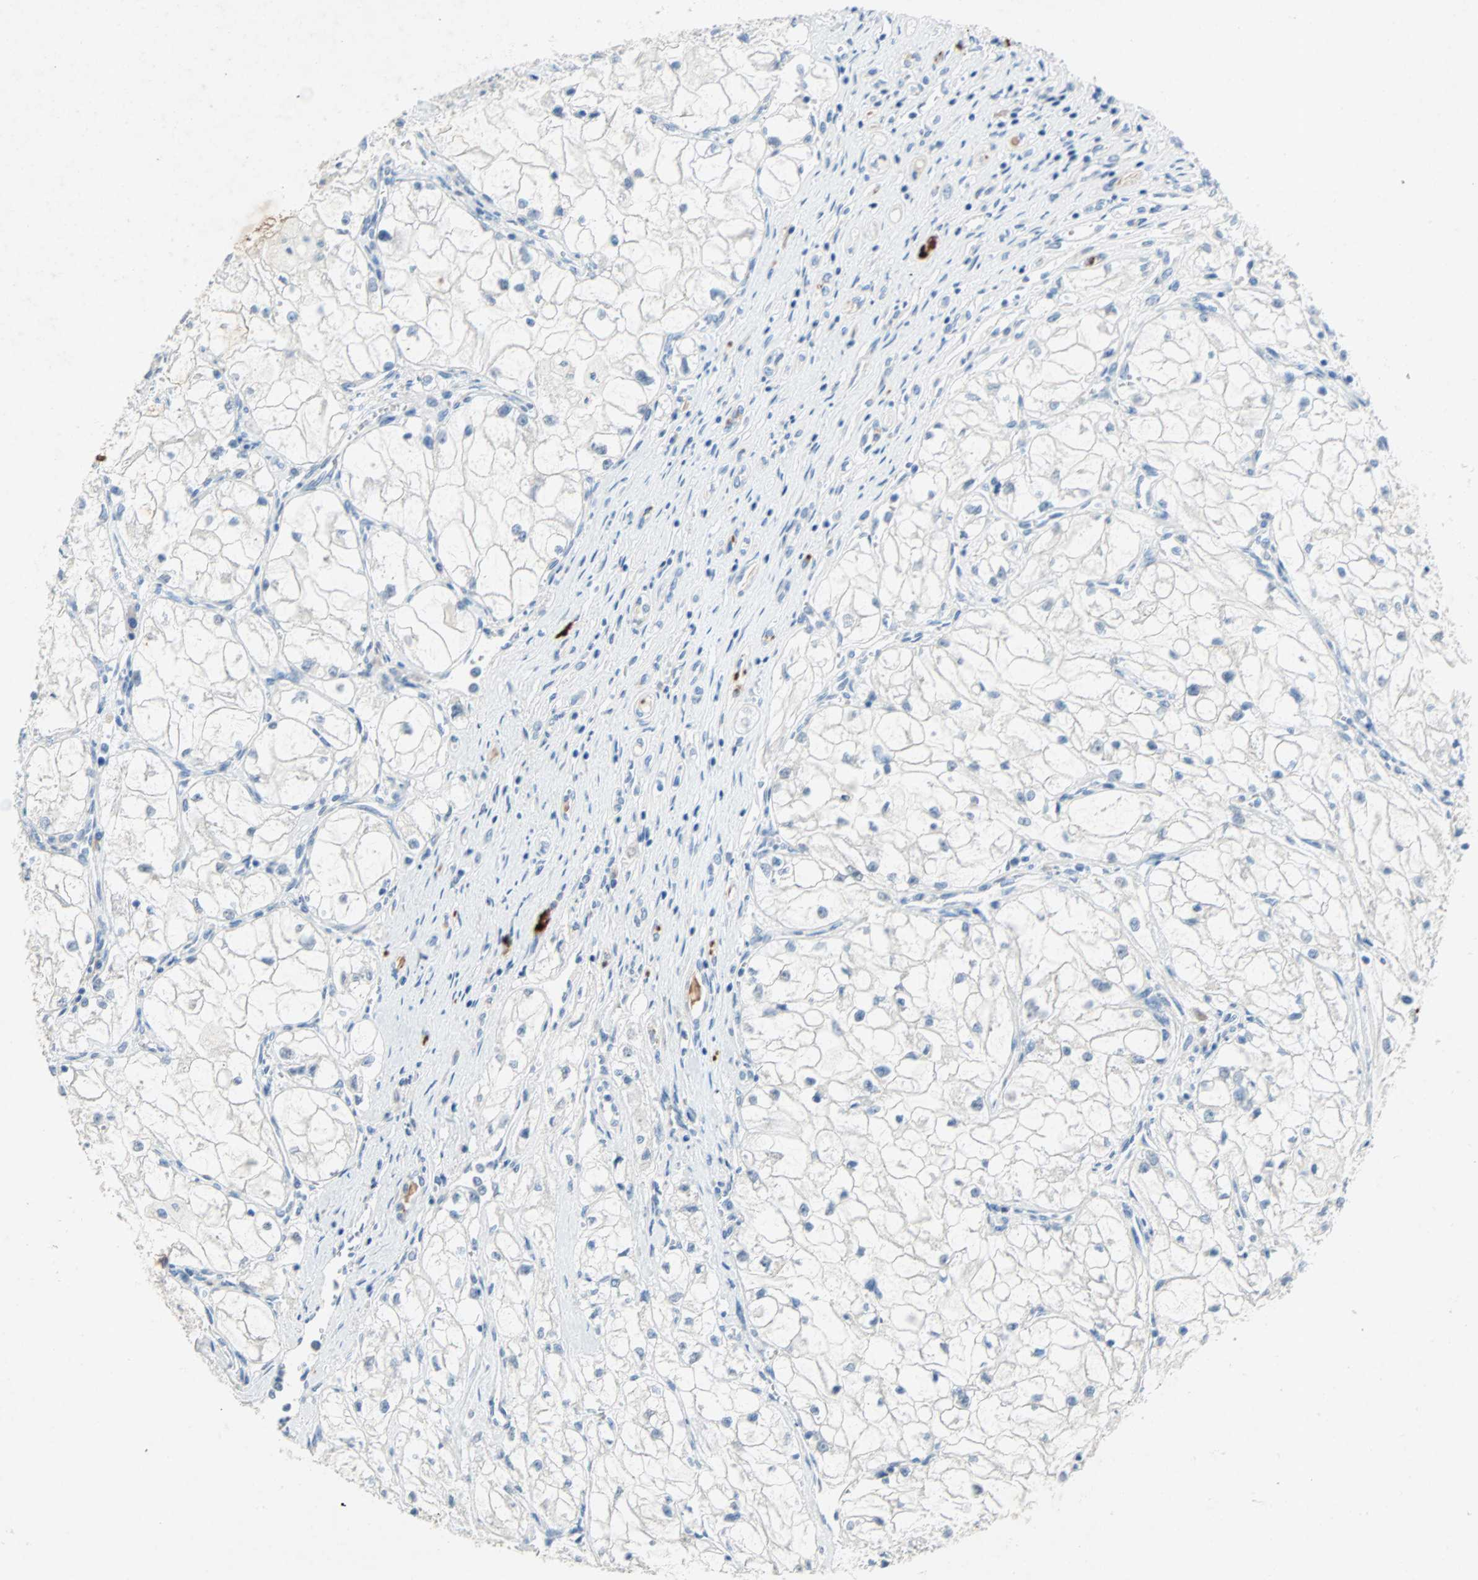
{"staining": {"intensity": "negative", "quantity": "none", "location": "none"}, "tissue": "renal cancer", "cell_type": "Tumor cells", "image_type": "cancer", "snomed": [{"axis": "morphology", "description": "Adenocarcinoma, NOS"}, {"axis": "topography", "description": "Kidney"}], "caption": "Immunohistochemistry of human renal adenocarcinoma reveals no positivity in tumor cells.", "gene": "PCDHB2", "patient": {"sex": "female", "age": 70}}